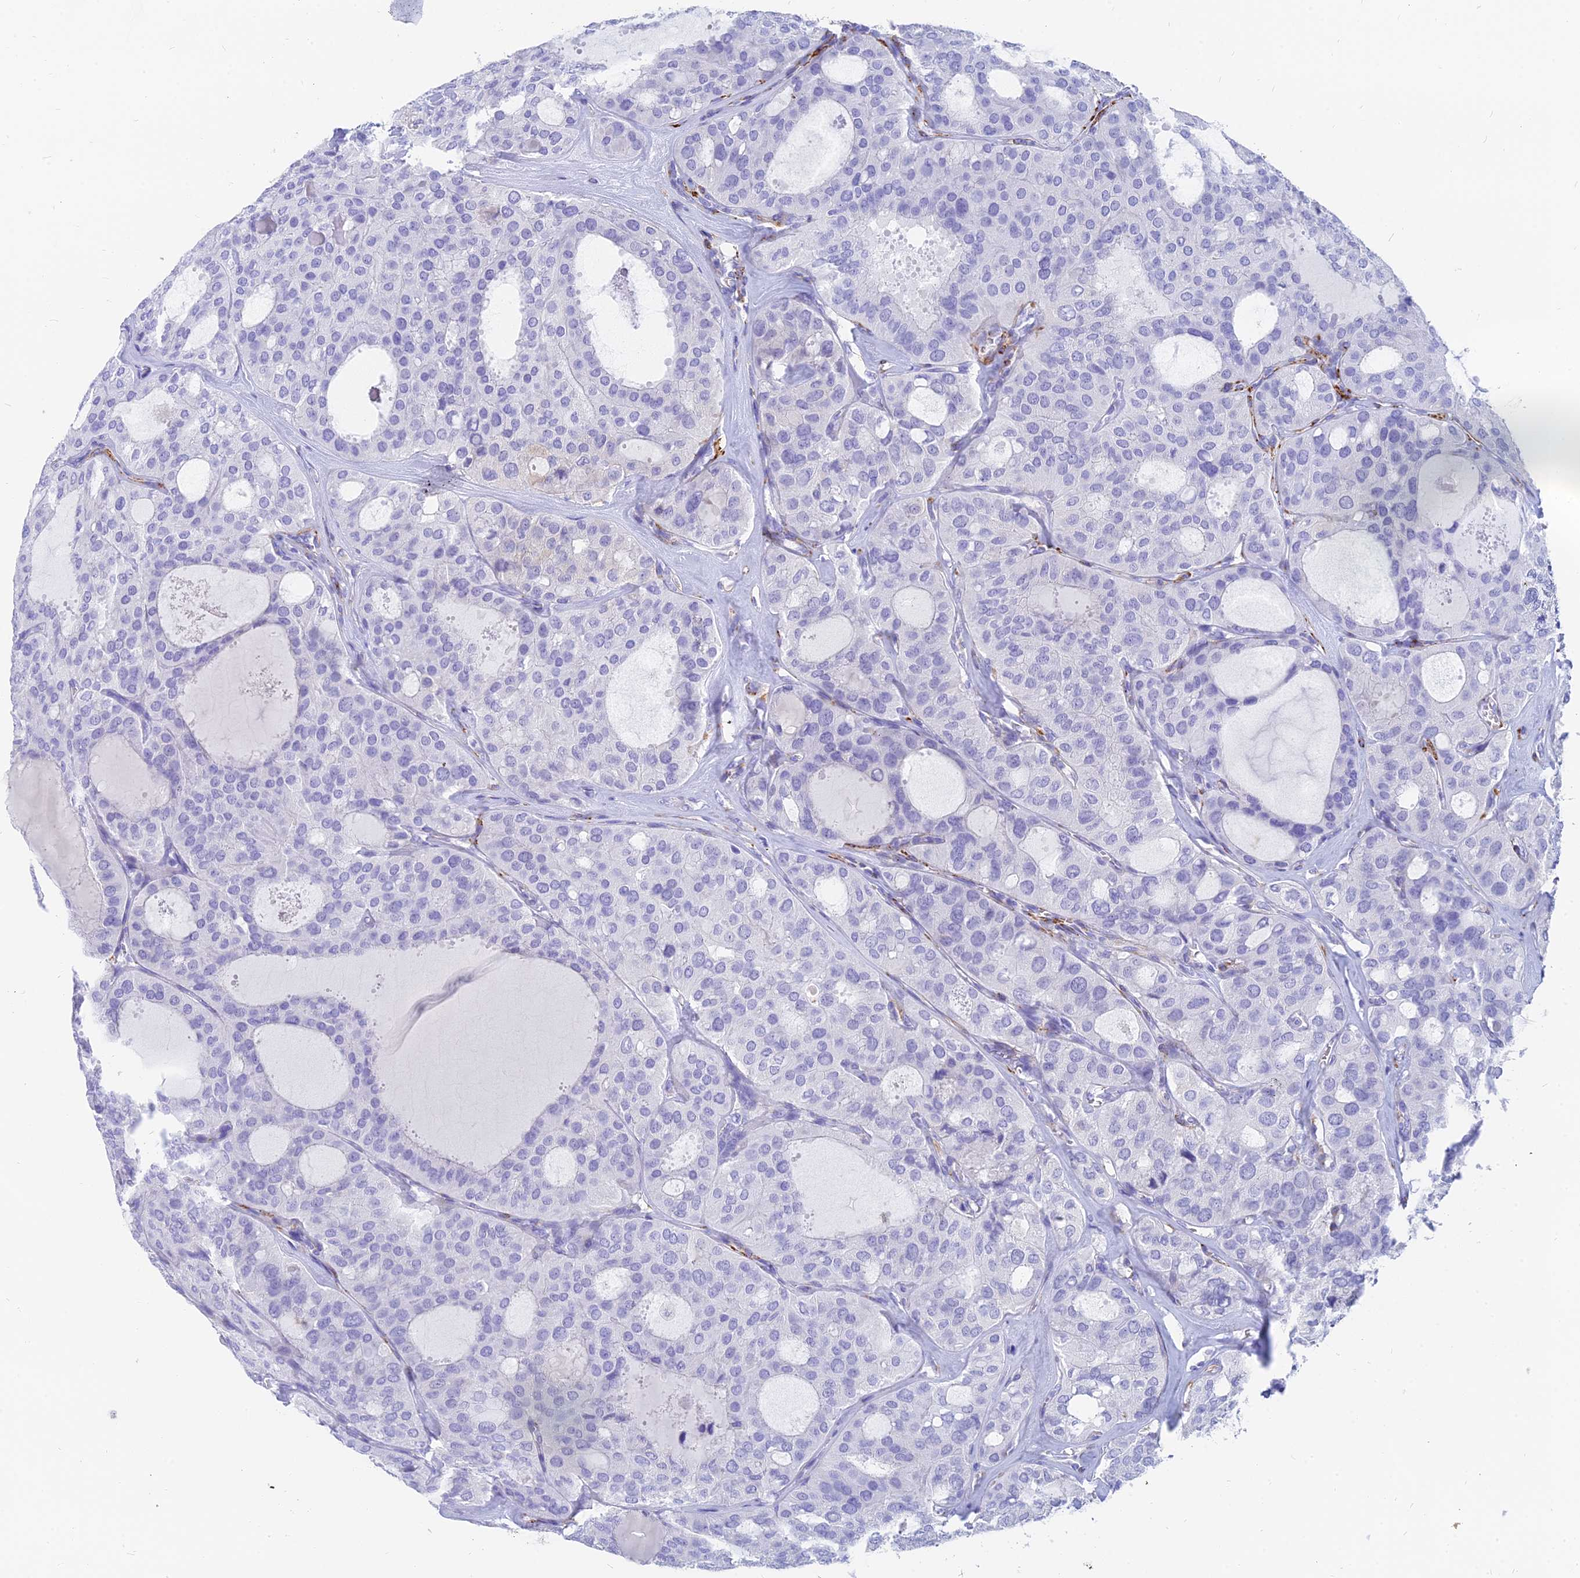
{"staining": {"intensity": "negative", "quantity": "none", "location": "none"}, "tissue": "thyroid cancer", "cell_type": "Tumor cells", "image_type": "cancer", "snomed": [{"axis": "morphology", "description": "Follicular adenoma carcinoma, NOS"}, {"axis": "topography", "description": "Thyroid gland"}], "caption": "Protein analysis of follicular adenoma carcinoma (thyroid) demonstrates no significant expression in tumor cells.", "gene": "SLC36A2", "patient": {"sex": "male", "age": 75}}